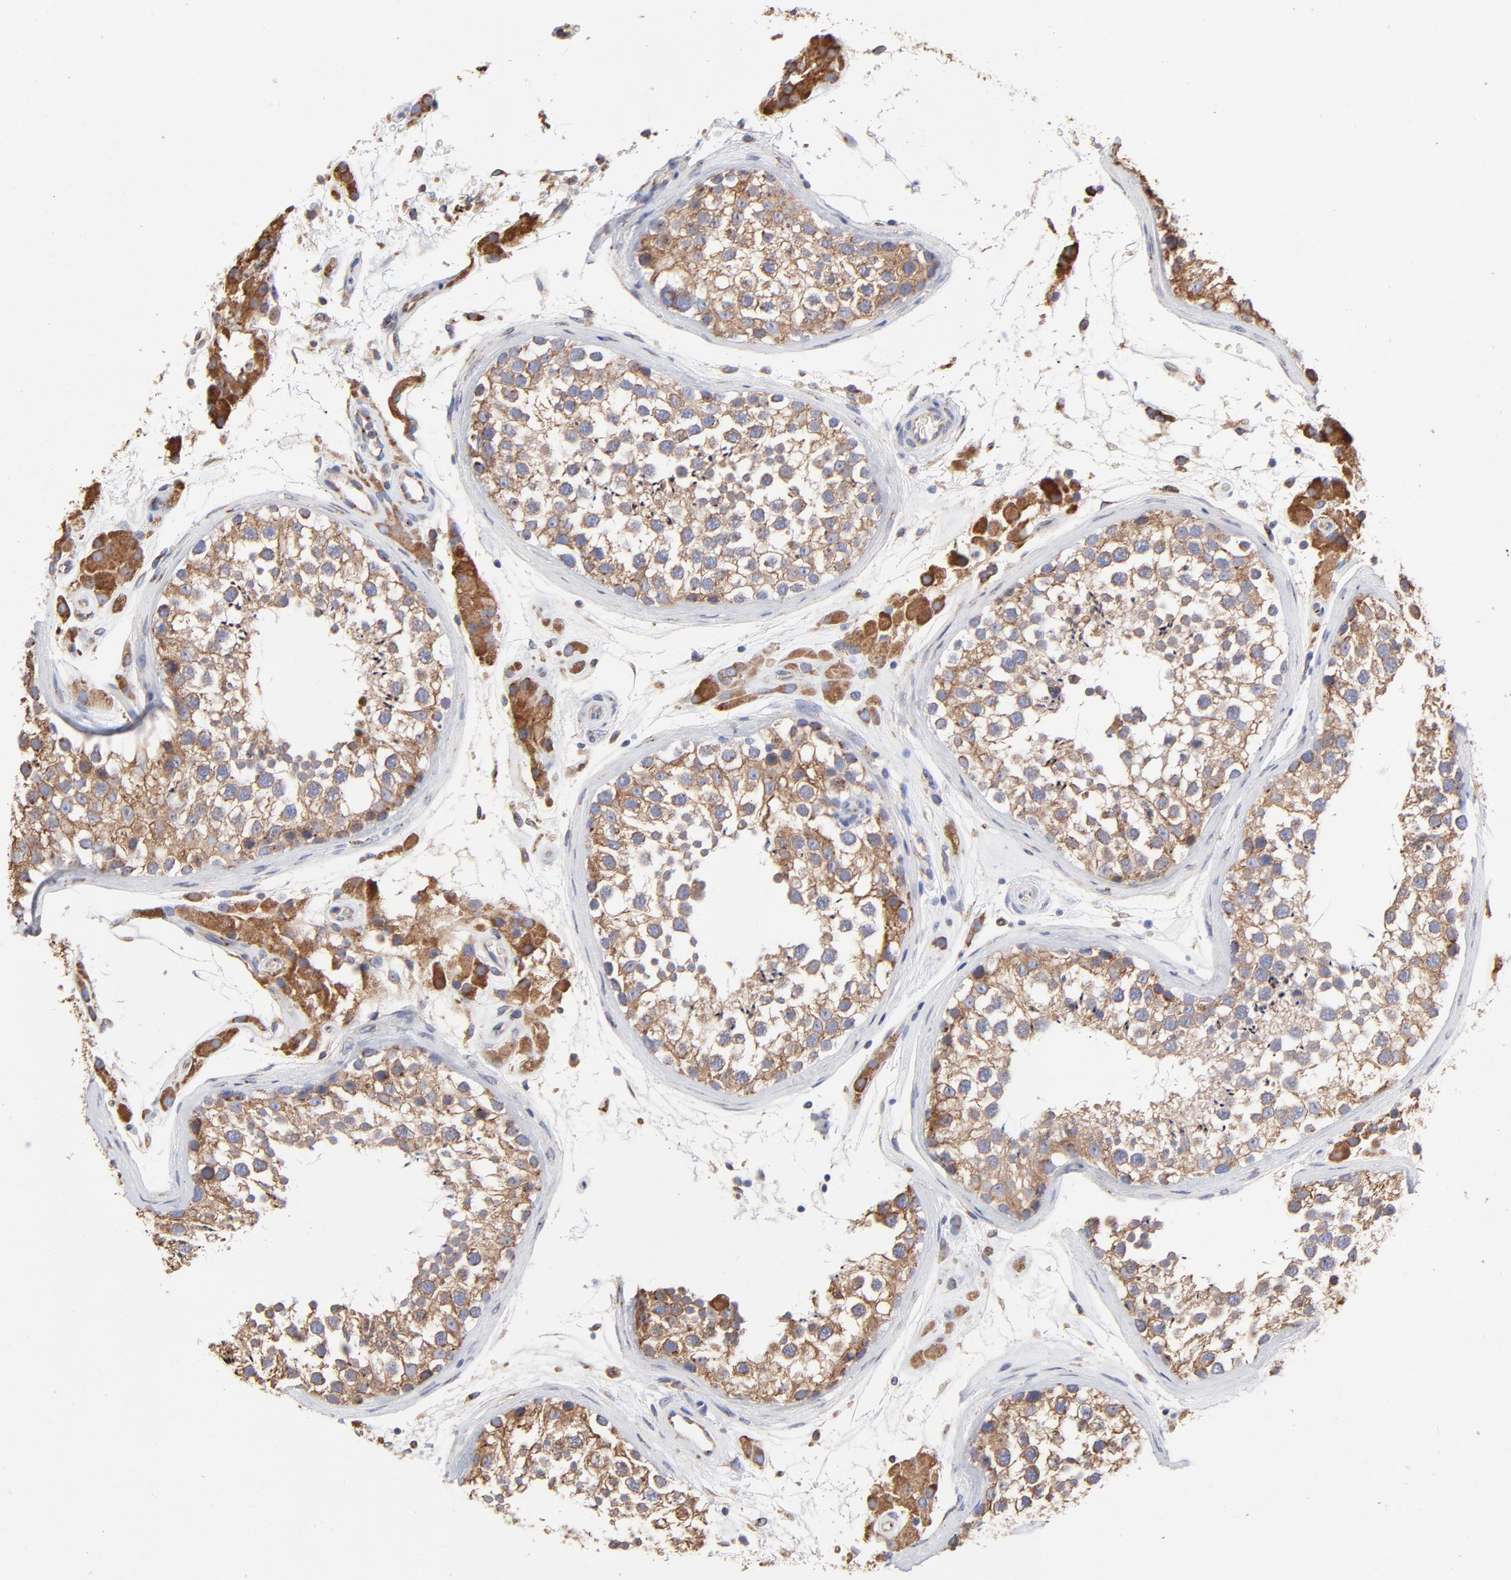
{"staining": {"intensity": "moderate", "quantity": ">75%", "location": "cytoplasmic/membranous"}, "tissue": "testis", "cell_type": "Cells in seminiferous ducts", "image_type": "normal", "snomed": [{"axis": "morphology", "description": "Normal tissue, NOS"}, {"axis": "topography", "description": "Testis"}], "caption": "Testis stained with a protein marker exhibits moderate staining in cells in seminiferous ducts.", "gene": "LMAN1", "patient": {"sex": "male", "age": 46}}